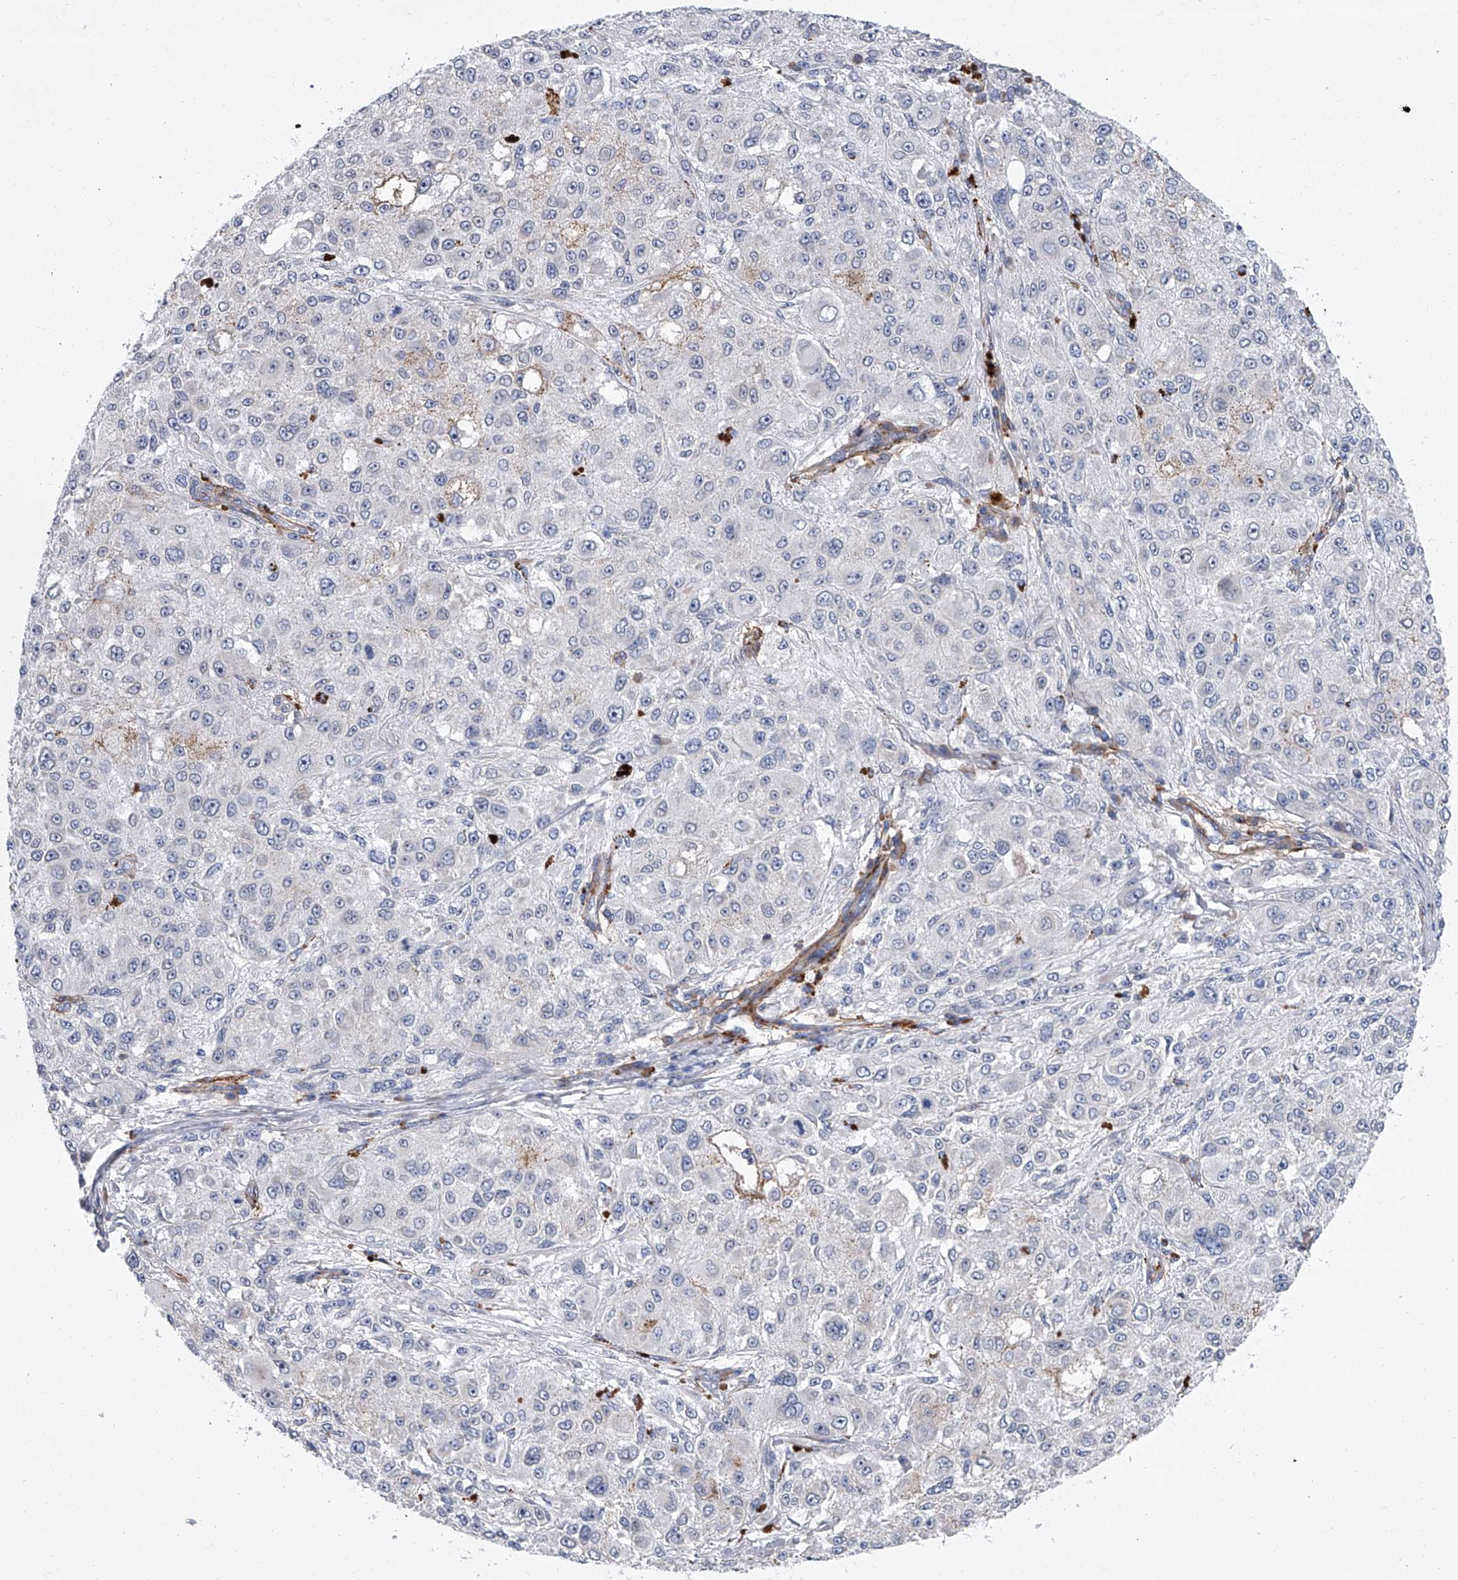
{"staining": {"intensity": "negative", "quantity": "none", "location": "none"}, "tissue": "melanoma", "cell_type": "Tumor cells", "image_type": "cancer", "snomed": [{"axis": "morphology", "description": "Necrosis, NOS"}, {"axis": "morphology", "description": "Malignant melanoma, NOS"}, {"axis": "topography", "description": "Skin"}], "caption": "The image displays no staining of tumor cells in malignant melanoma. (Immunohistochemistry, brightfield microscopy, high magnification).", "gene": "ALG14", "patient": {"sex": "female", "age": 87}}